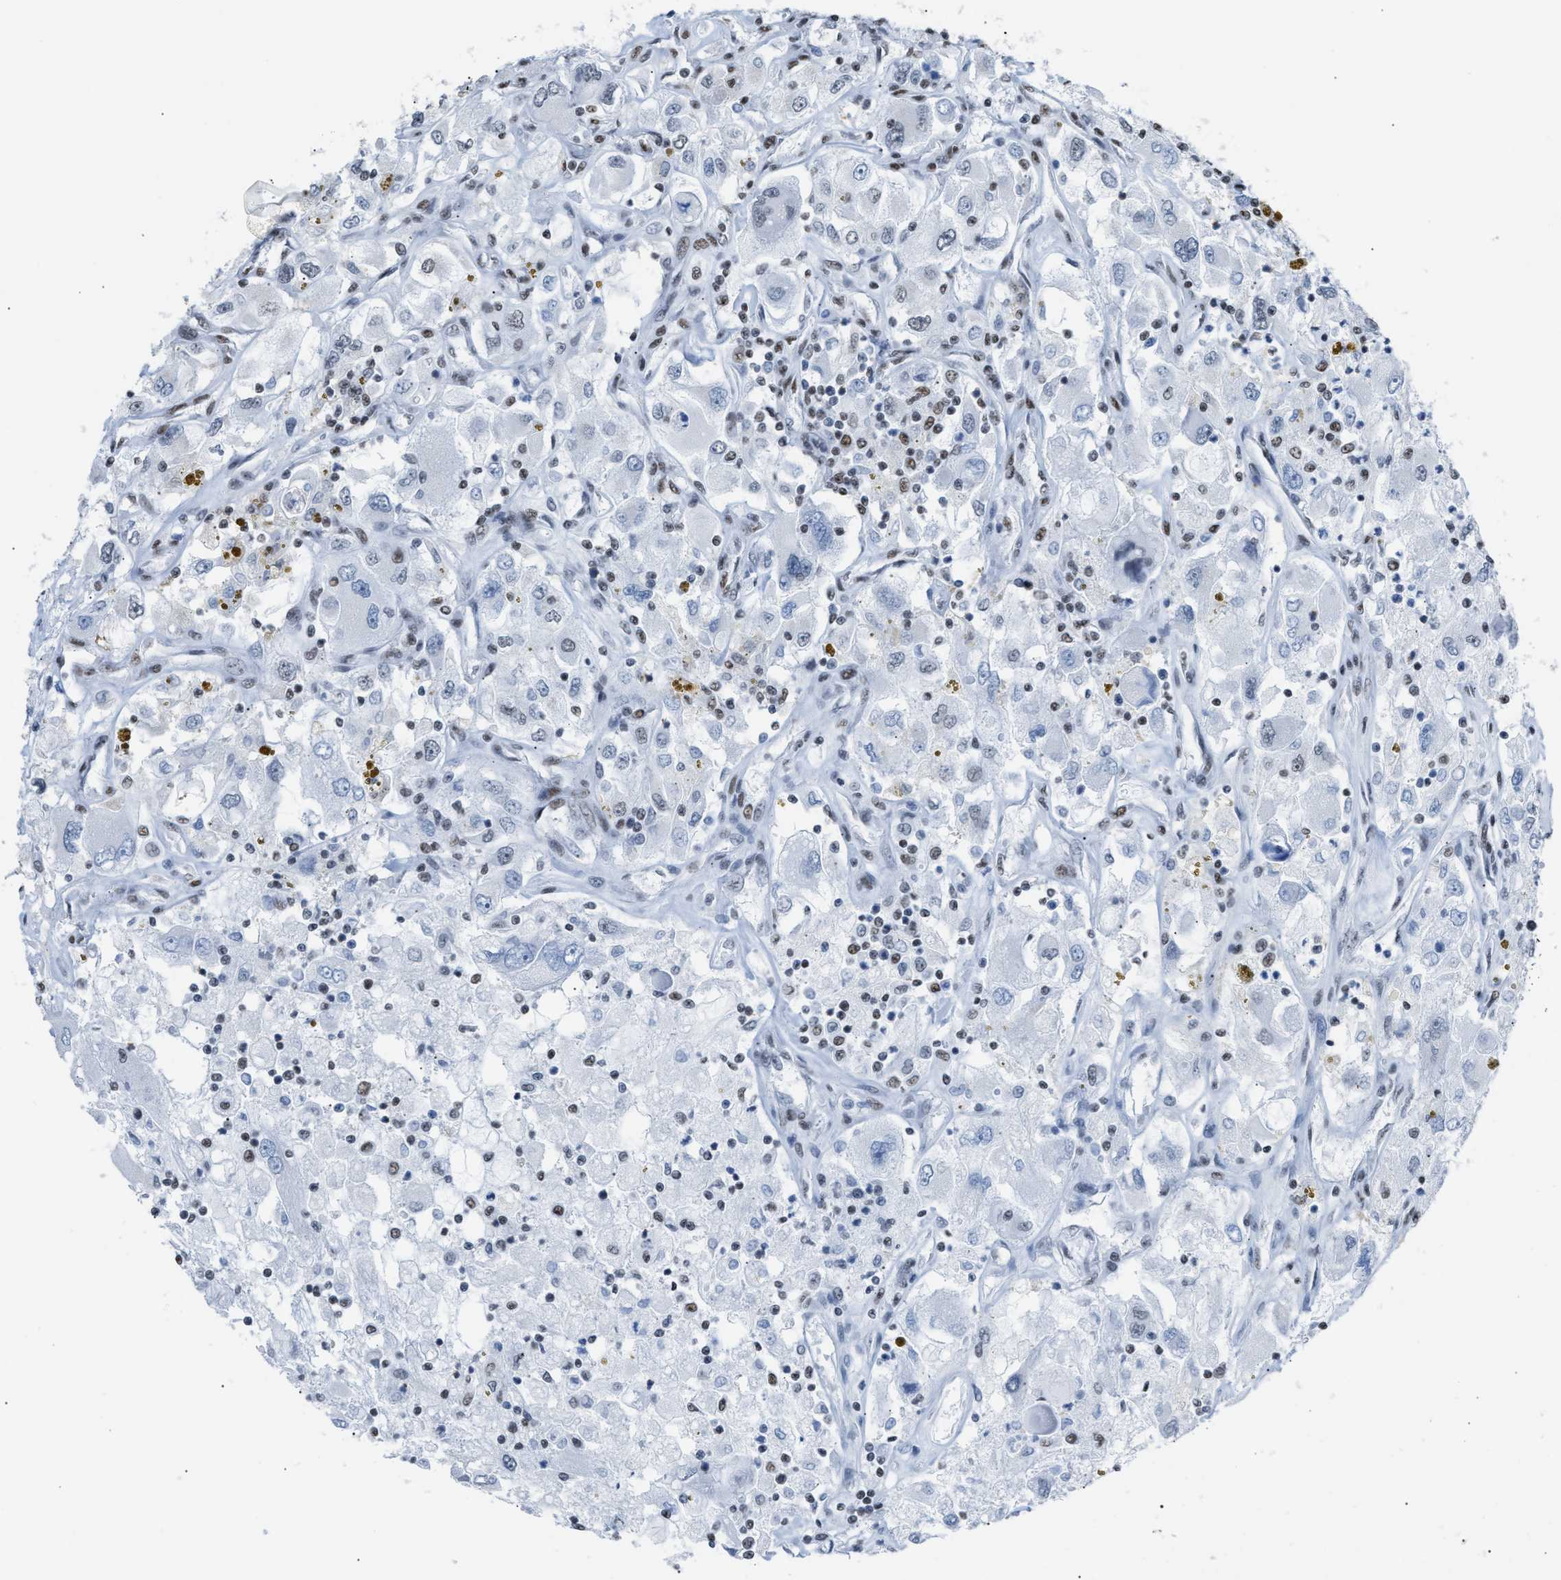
{"staining": {"intensity": "weak", "quantity": "<25%", "location": "nuclear"}, "tissue": "renal cancer", "cell_type": "Tumor cells", "image_type": "cancer", "snomed": [{"axis": "morphology", "description": "Adenocarcinoma, NOS"}, {"axis": "topography", "description": "Kidney"}], "caption": "Tumor cells show no significant protein positivity in renal cancer (adenocarcinoma).", "gene": "CCAR2", "patient": {"sex": "female", "age": 52}}